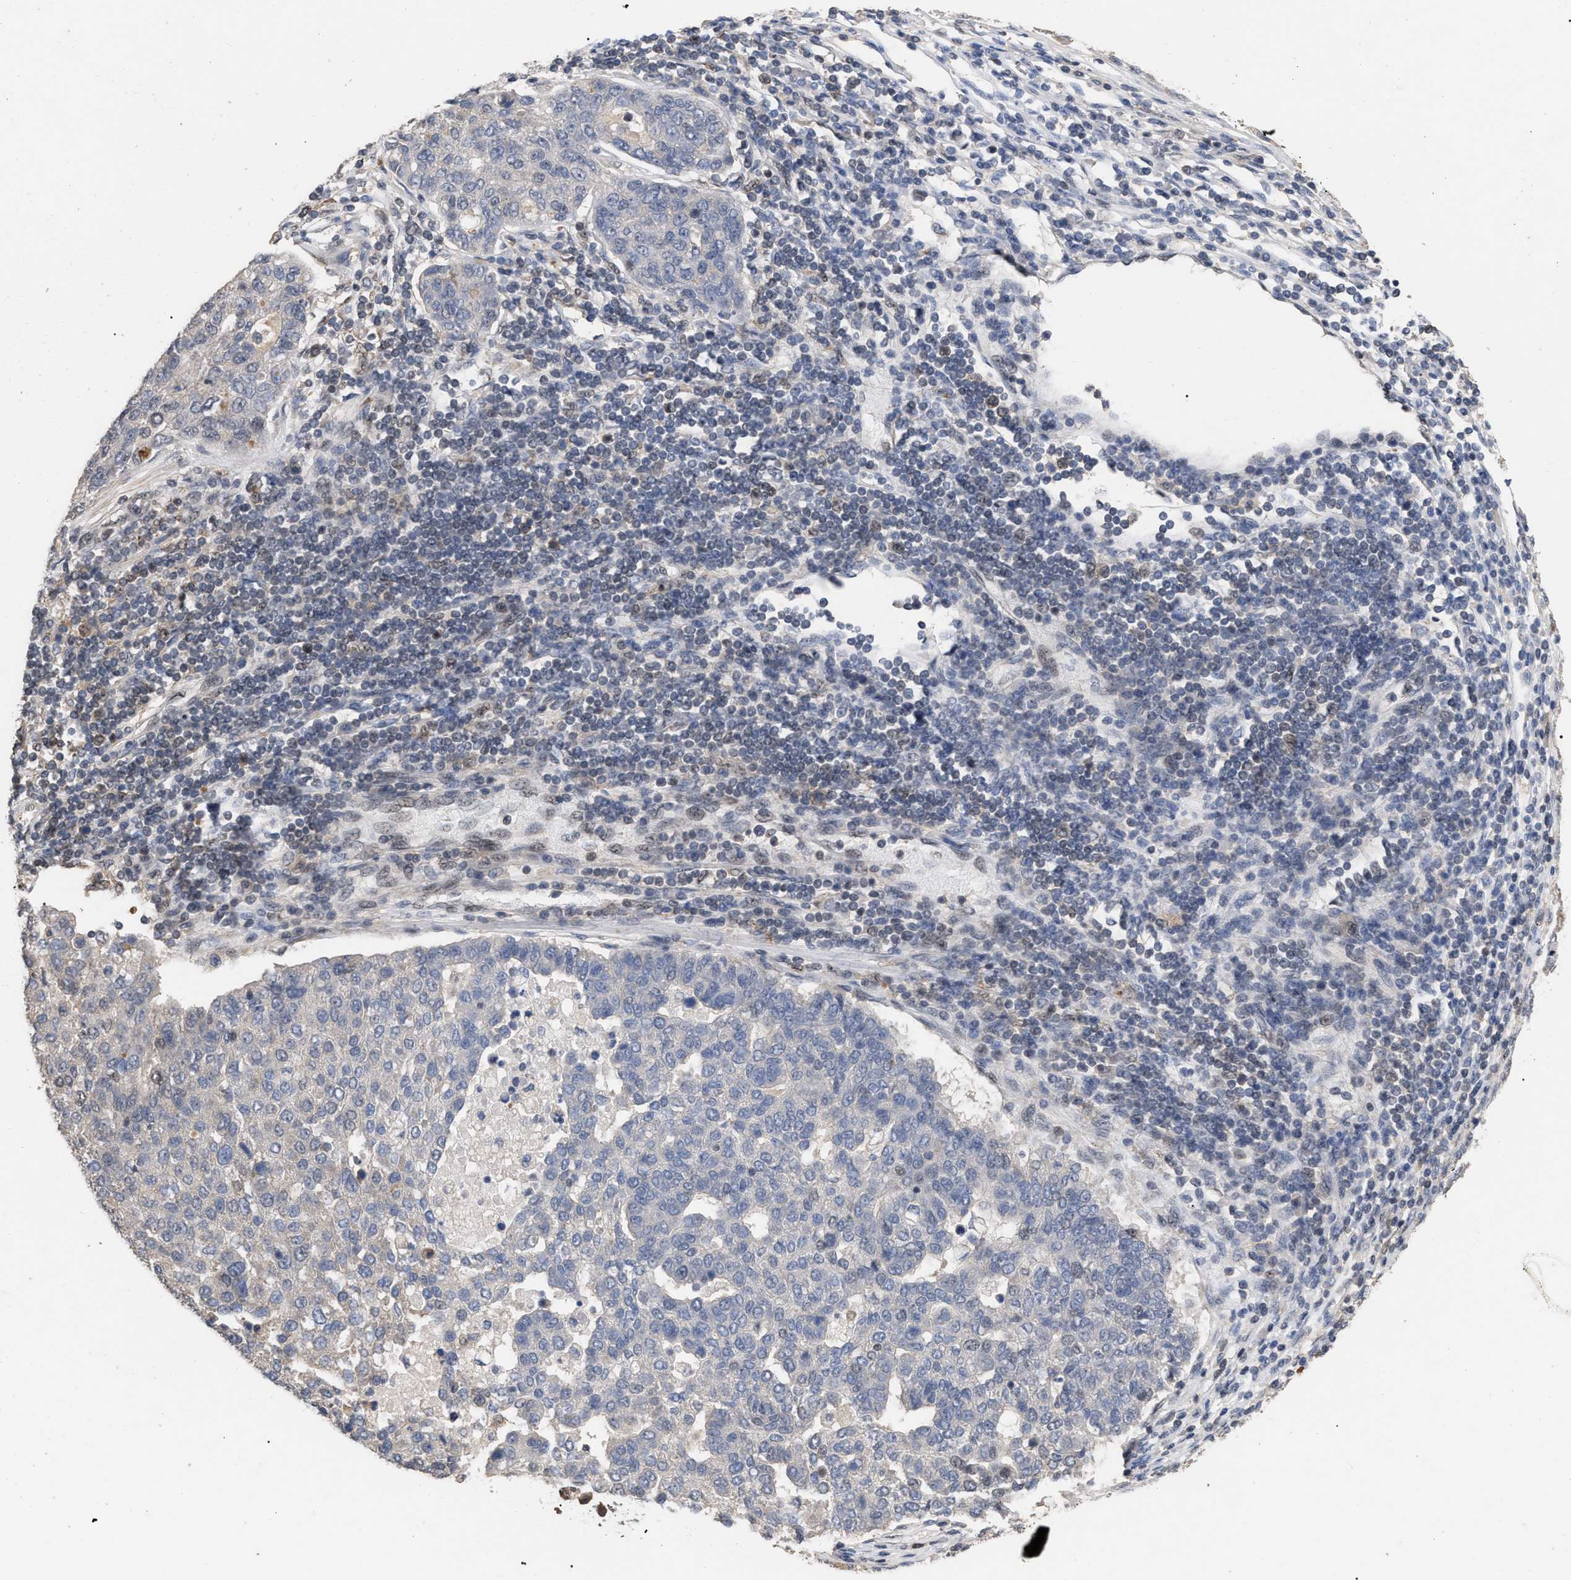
{"staining": {"intensity": "weak", "quantity": "<25%", "location": "nuclear"}, "tissue": "pancreatic cancer", "cell_type": "Tumor cells", "image_type": "cancer", "snomed": [{"axis": "morphology", "description": "Adenocarcinoma, NOS"}, {"axis": "topography", "description": "Pancreas"}], "caption": "An immunohistochemistry (IHC) histopathology image of pancreatic cancer is shown. There is no staining in tumor cells of pancreatic cancer.", "gene": "JAZF1", "patient": {"sex": "female", "age": 61}}